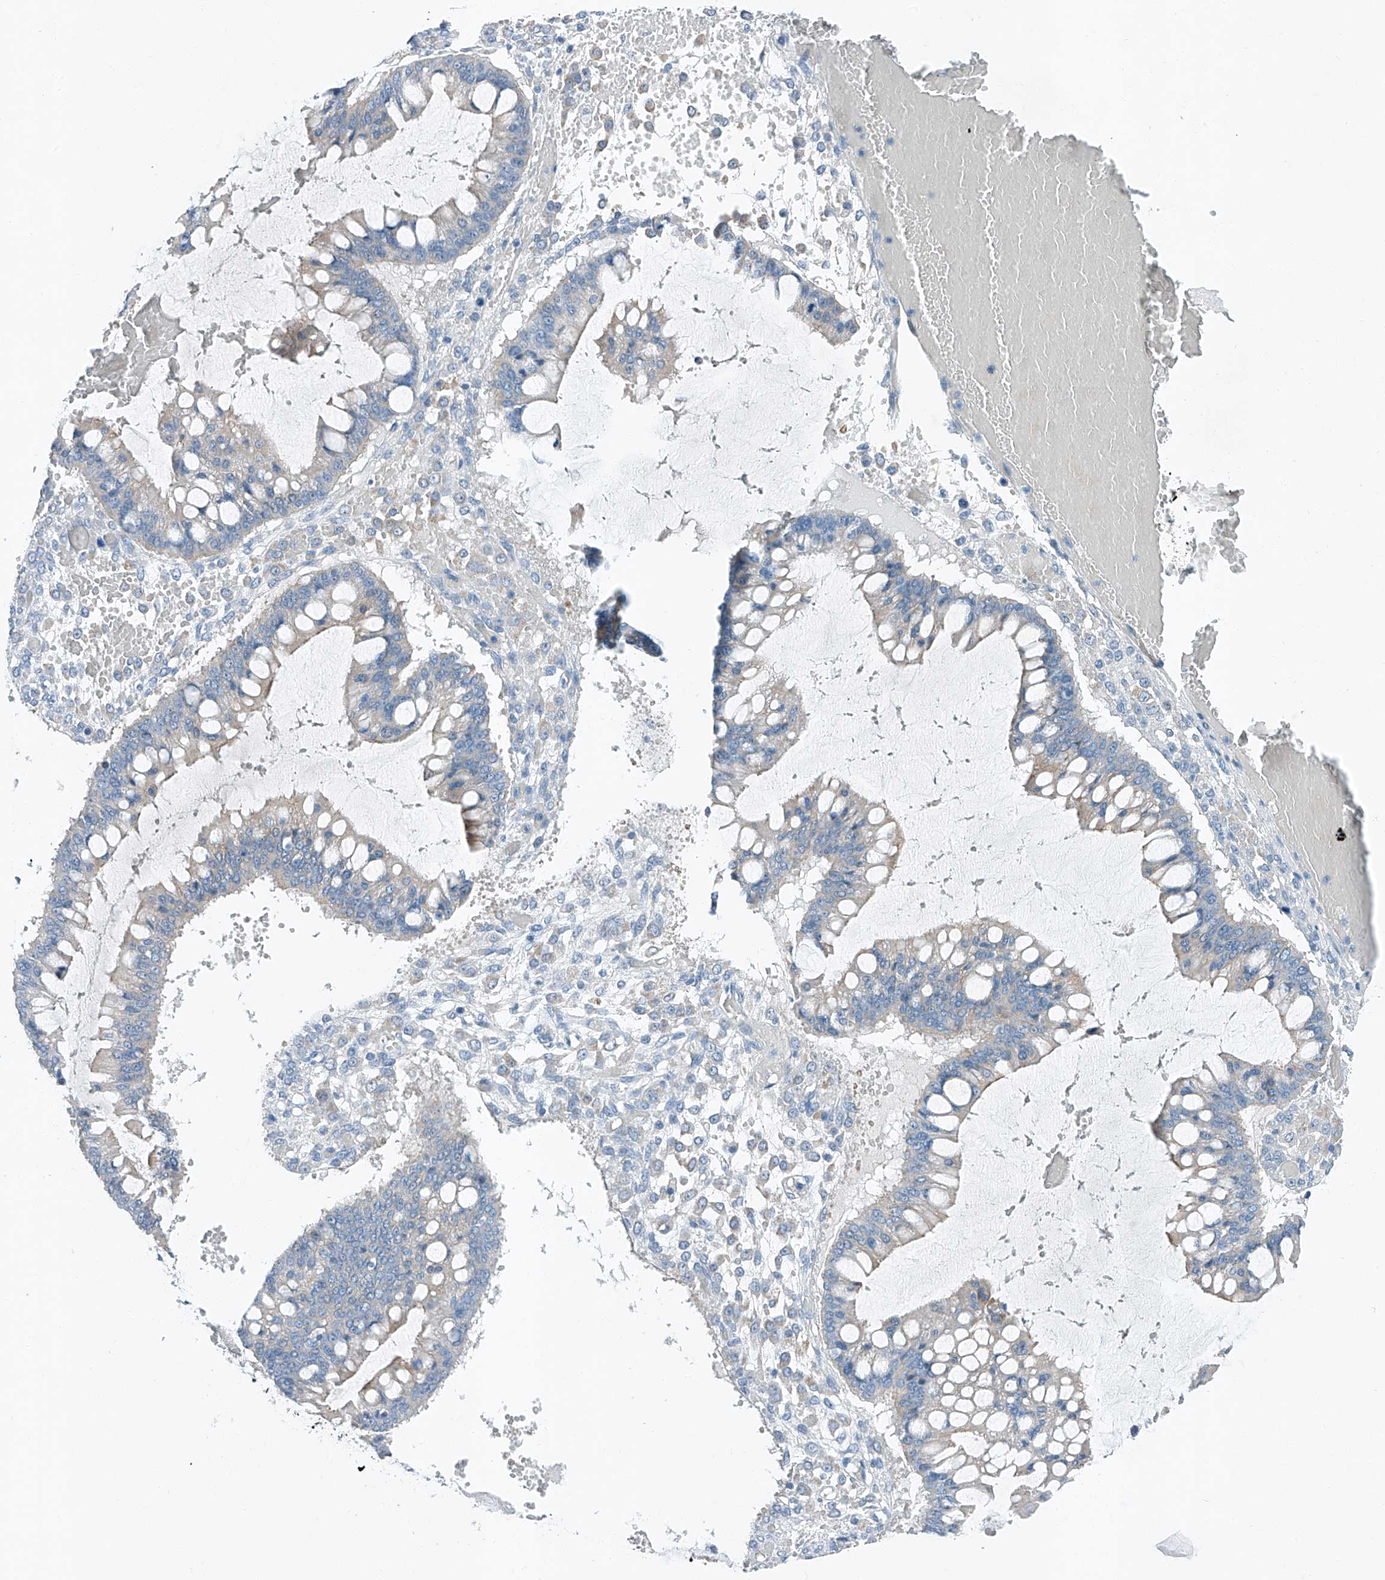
{"staining": {"intensity": "negative", "quantity": "none", "location": "none"}, "tissue": "ovarian cancer", "cell_type": "Tumor cells", "image_type": "cancer", "snomed": [{"axis": "morphology", "description": "Cystadenocarcinoma, mucinous, NOS"}, {"axis": "topography", "description": "Ovary"}], "caption": "Immunohistochemistry (IHC) micrograph of ovarian cancer (mucinous cystadenocarcinoma) stained for a protein (brown), which exhibits no staining in tumor cells.", "gene": "MDGA1", "patient": {"sex": "female", "age": 73}}